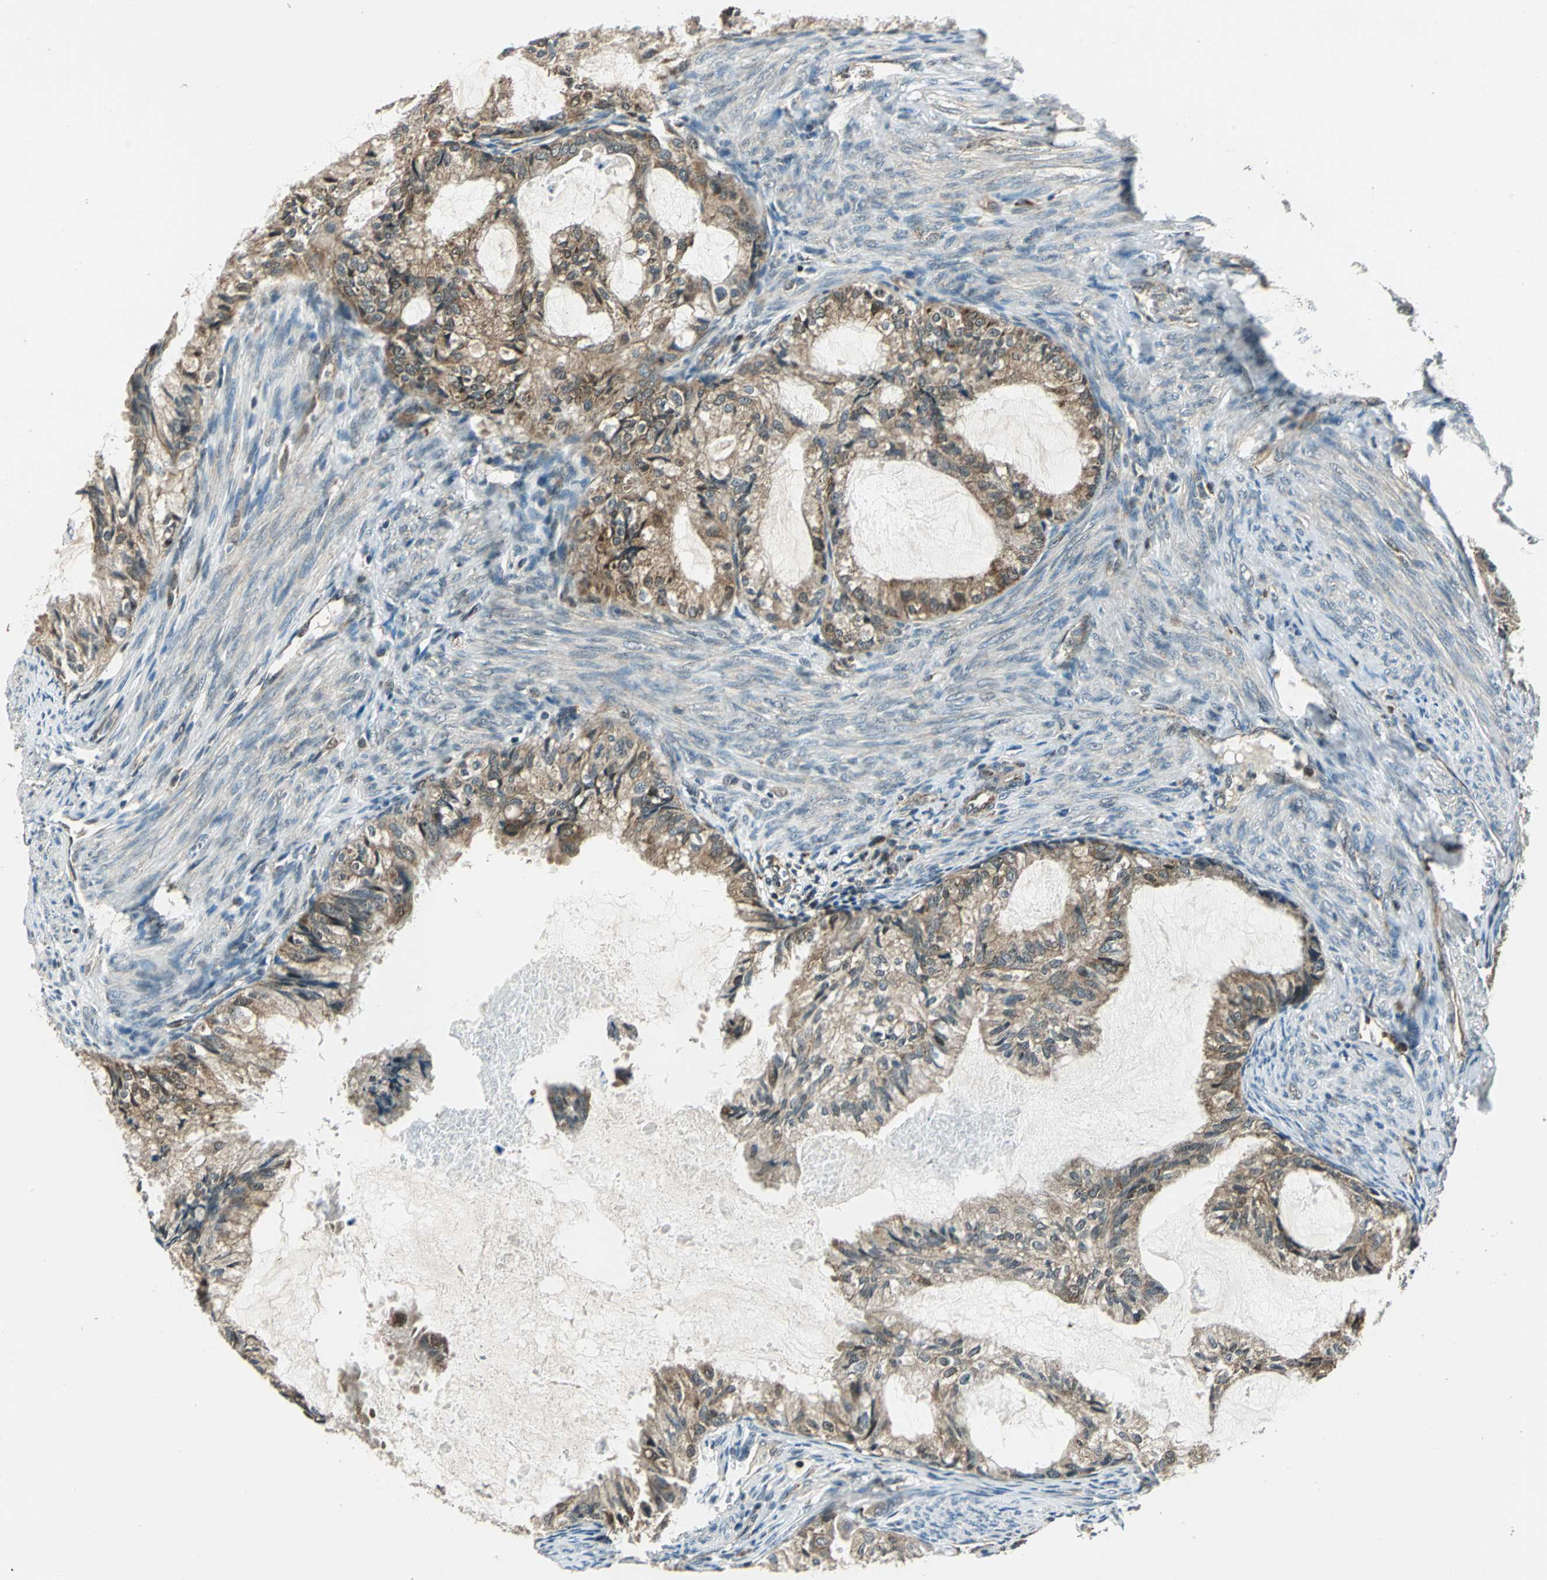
{"staining": {"intensity": "moderate", "quantity": ">75%", "location": "cytoplasmic/membranous"}, "tissue": "cervical cancer", "cell_type": "Tumor cells", "image_type": "cancer", "snomed": [{"axis": "morphology", "description": "Normal tissue, NOS"}, {"axis": "morphology", "description": "Adenocarcinoma, NOS"}, {"axis": "topography", "description": "Cervix"}, {"axis": "topography", "description": "Endometrium"}], "caption": "Human adenocarcinoma (cervical) stained with a protein marker exhibits moderate staining in tumor cells.", "gene": "NUDT2", "patient": {"sex": "female", "age": 86}}